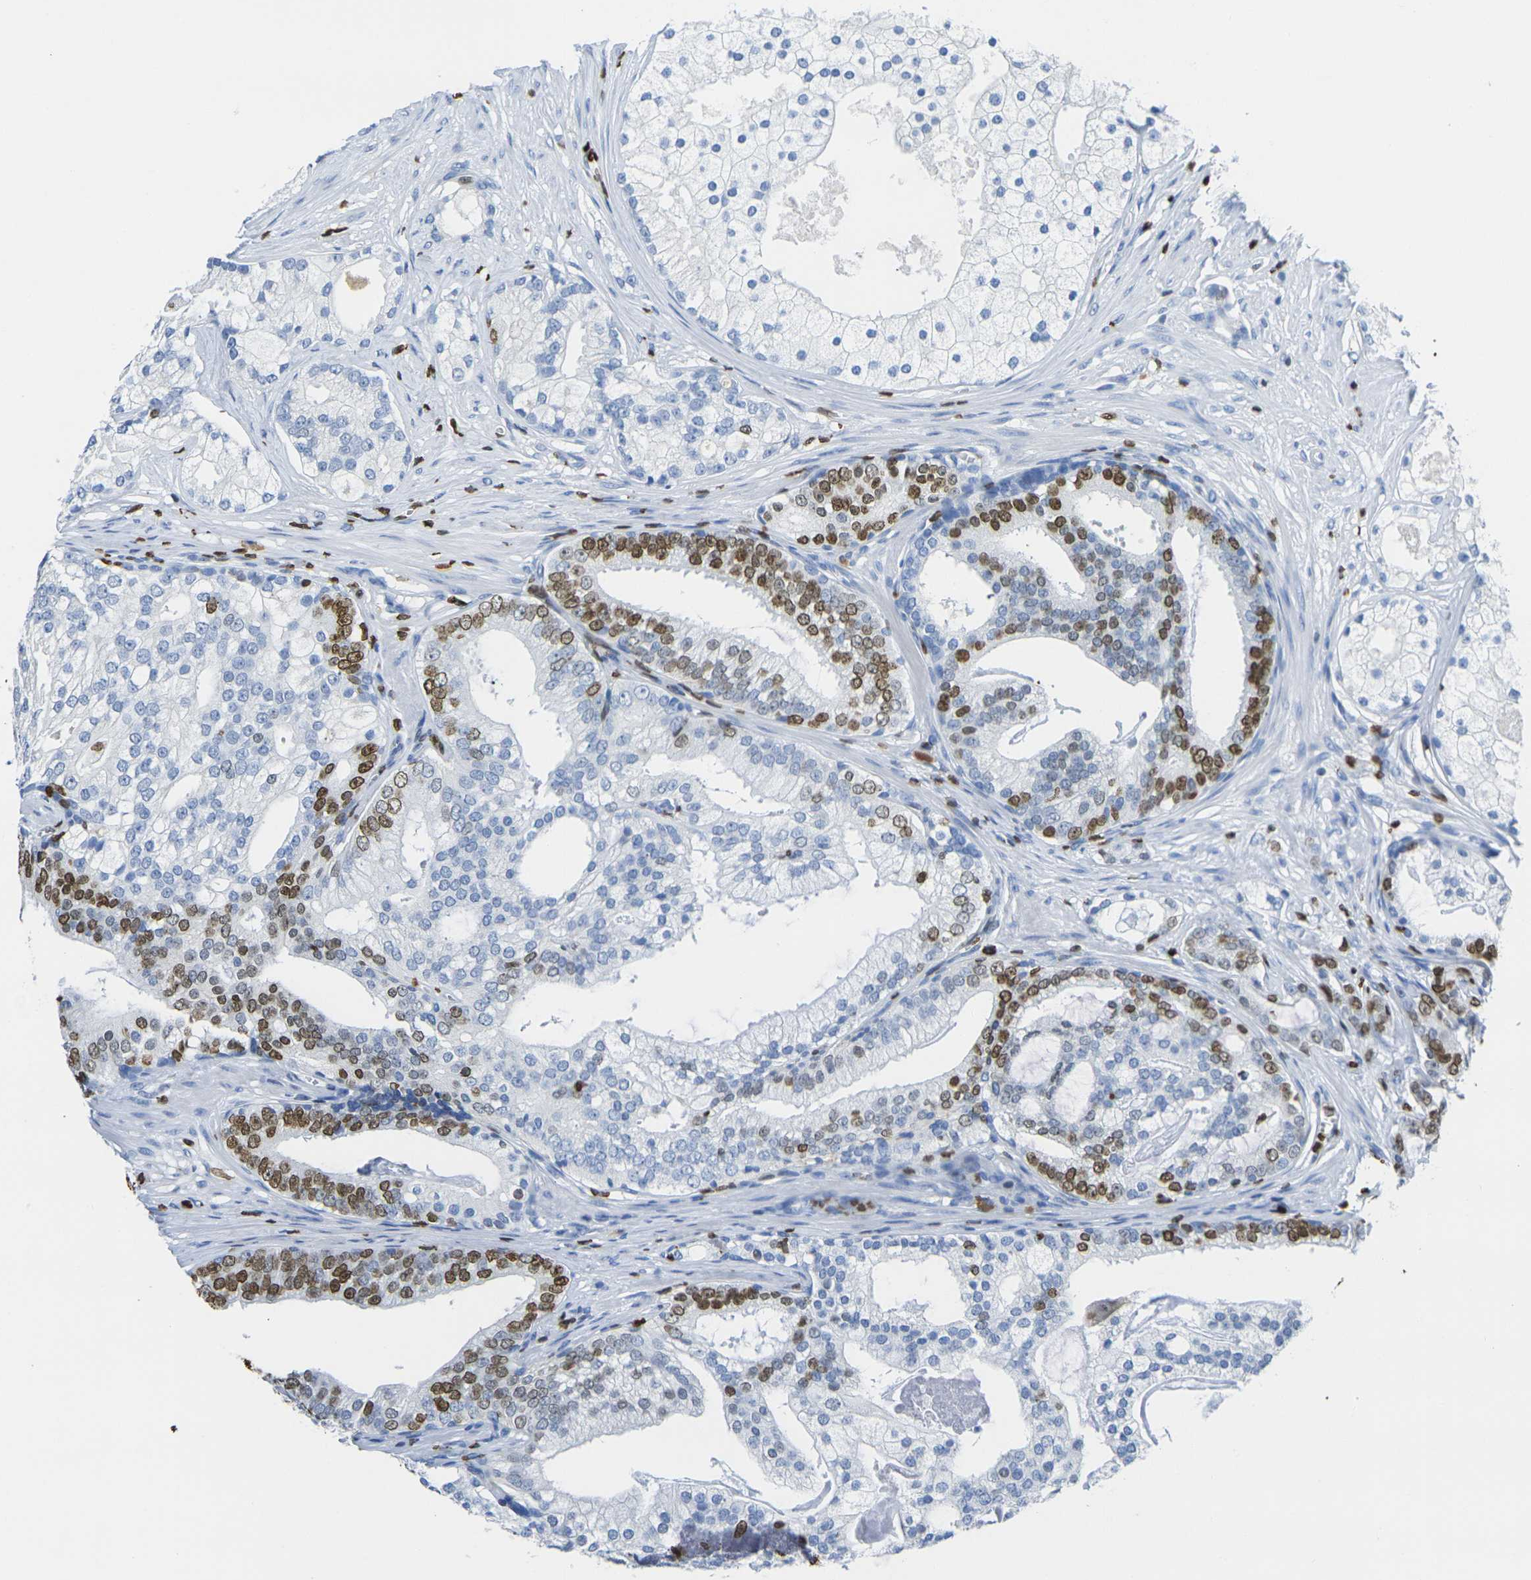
{"staining": {"intensity": "negative", "quantity": "none", "location": "none"}, "tissue": "prostate cancer", "cell_type": "Tumor cells", "image_type": "cancer", "snomed": [{"axis": "morphology", "description": "Adenocarcinoma, Low grade"}, {"axis": "topography", "description": "Prostate"}], "caption": "High power microscopy micrograph of an immunohistochemistry (IHC) micrograph of prostate cancer, revealing no significant positivity in tumor cells.", "gene": "DRAXIN", "patient": {"sex": "male", "age": 58}}